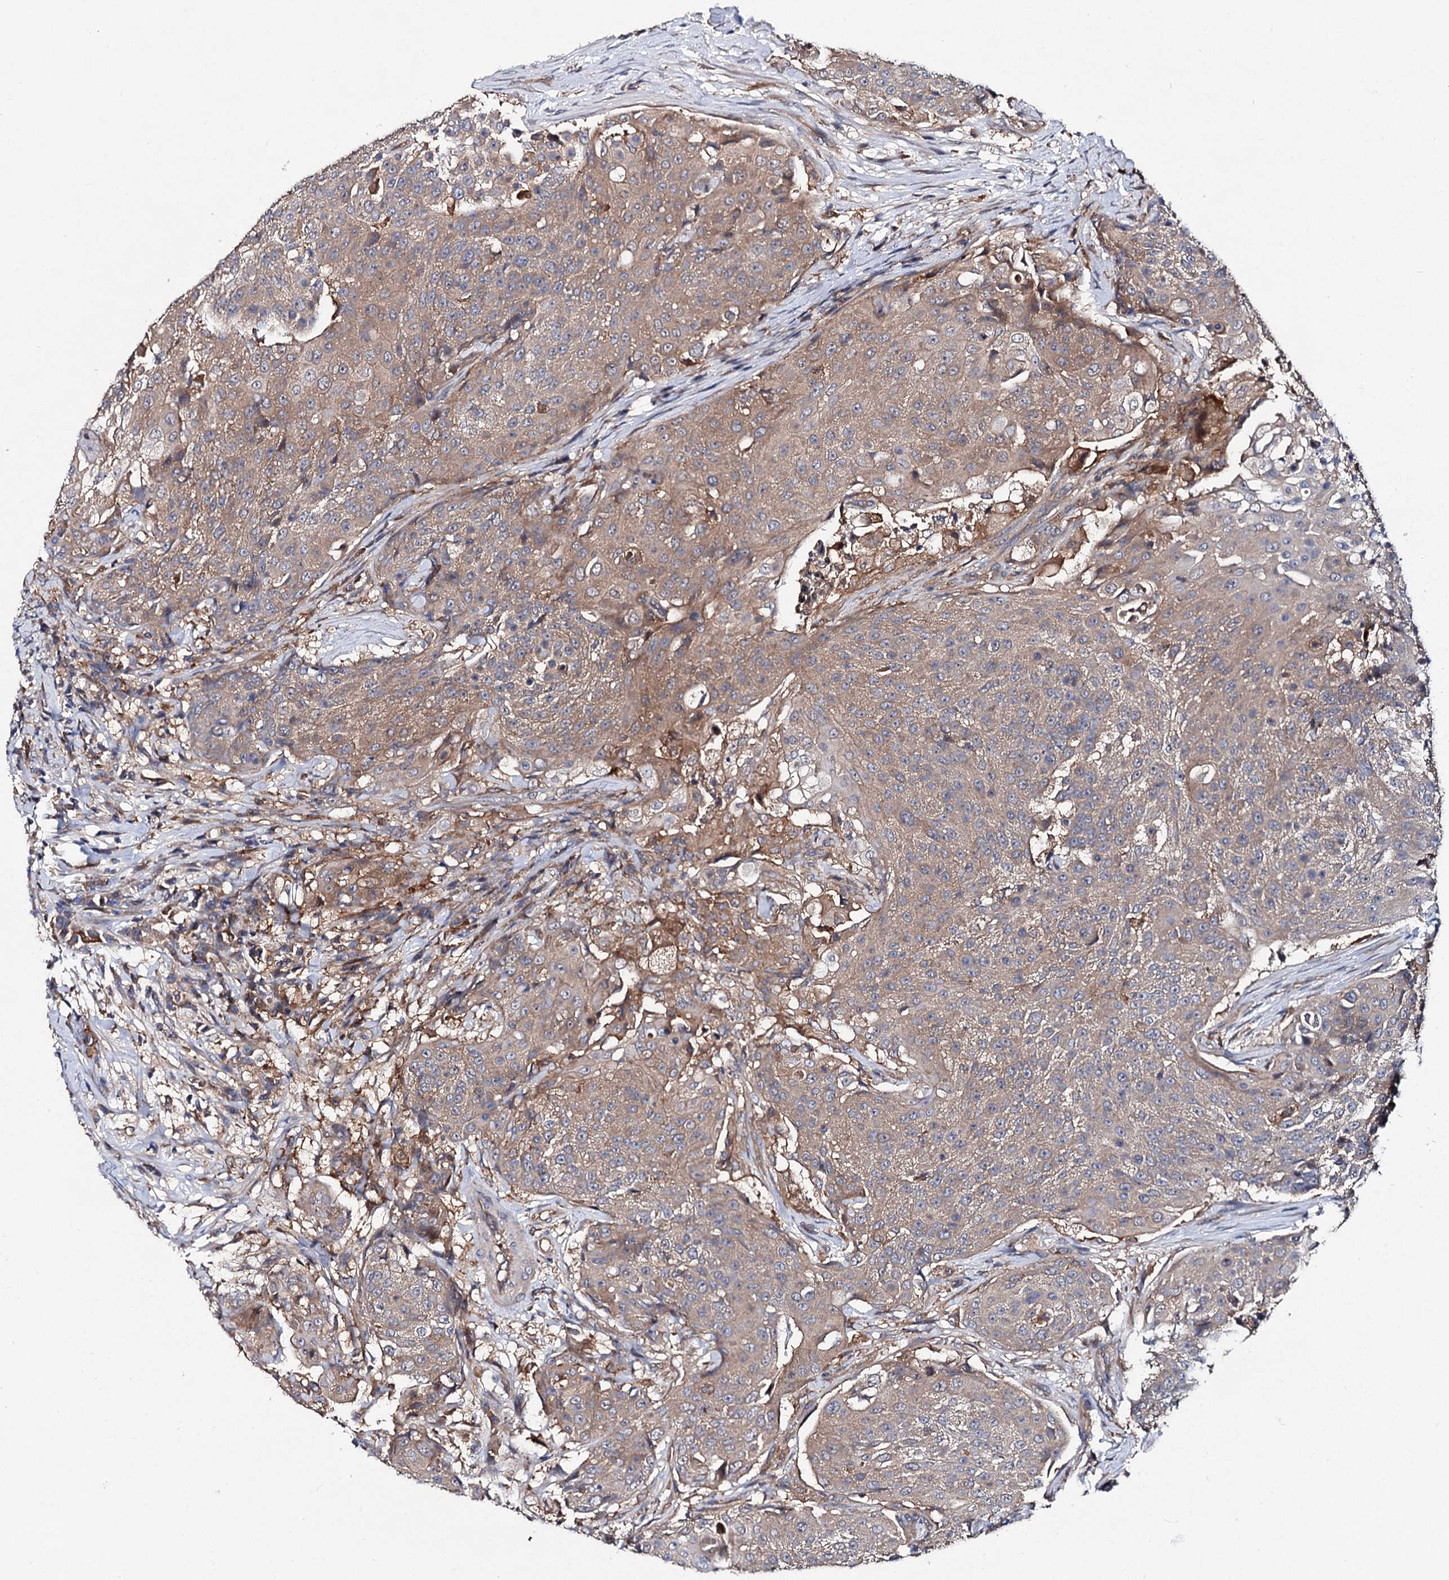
{"staining": {"intensity": "weak", "quantity": ">75%", "location": "cytoplasmic/membranous"}, "tissue": "urothelial cancer", "cell_type": "Tumor cells", "image_type": "cancer", "snomed": [{"axis": "morphology", "description": "Urothelial carcinoma, High grade"}, {"axis": "topography", "description": "Urinary bladder"}], "caption": "Tumor cells demonstrate low levels of weak cytoplasmic/membranous positivity in about >75% of cells in human urothelial cancer.", "gene": "VPS29", "patient": {"sex": "female", "age": 63}}